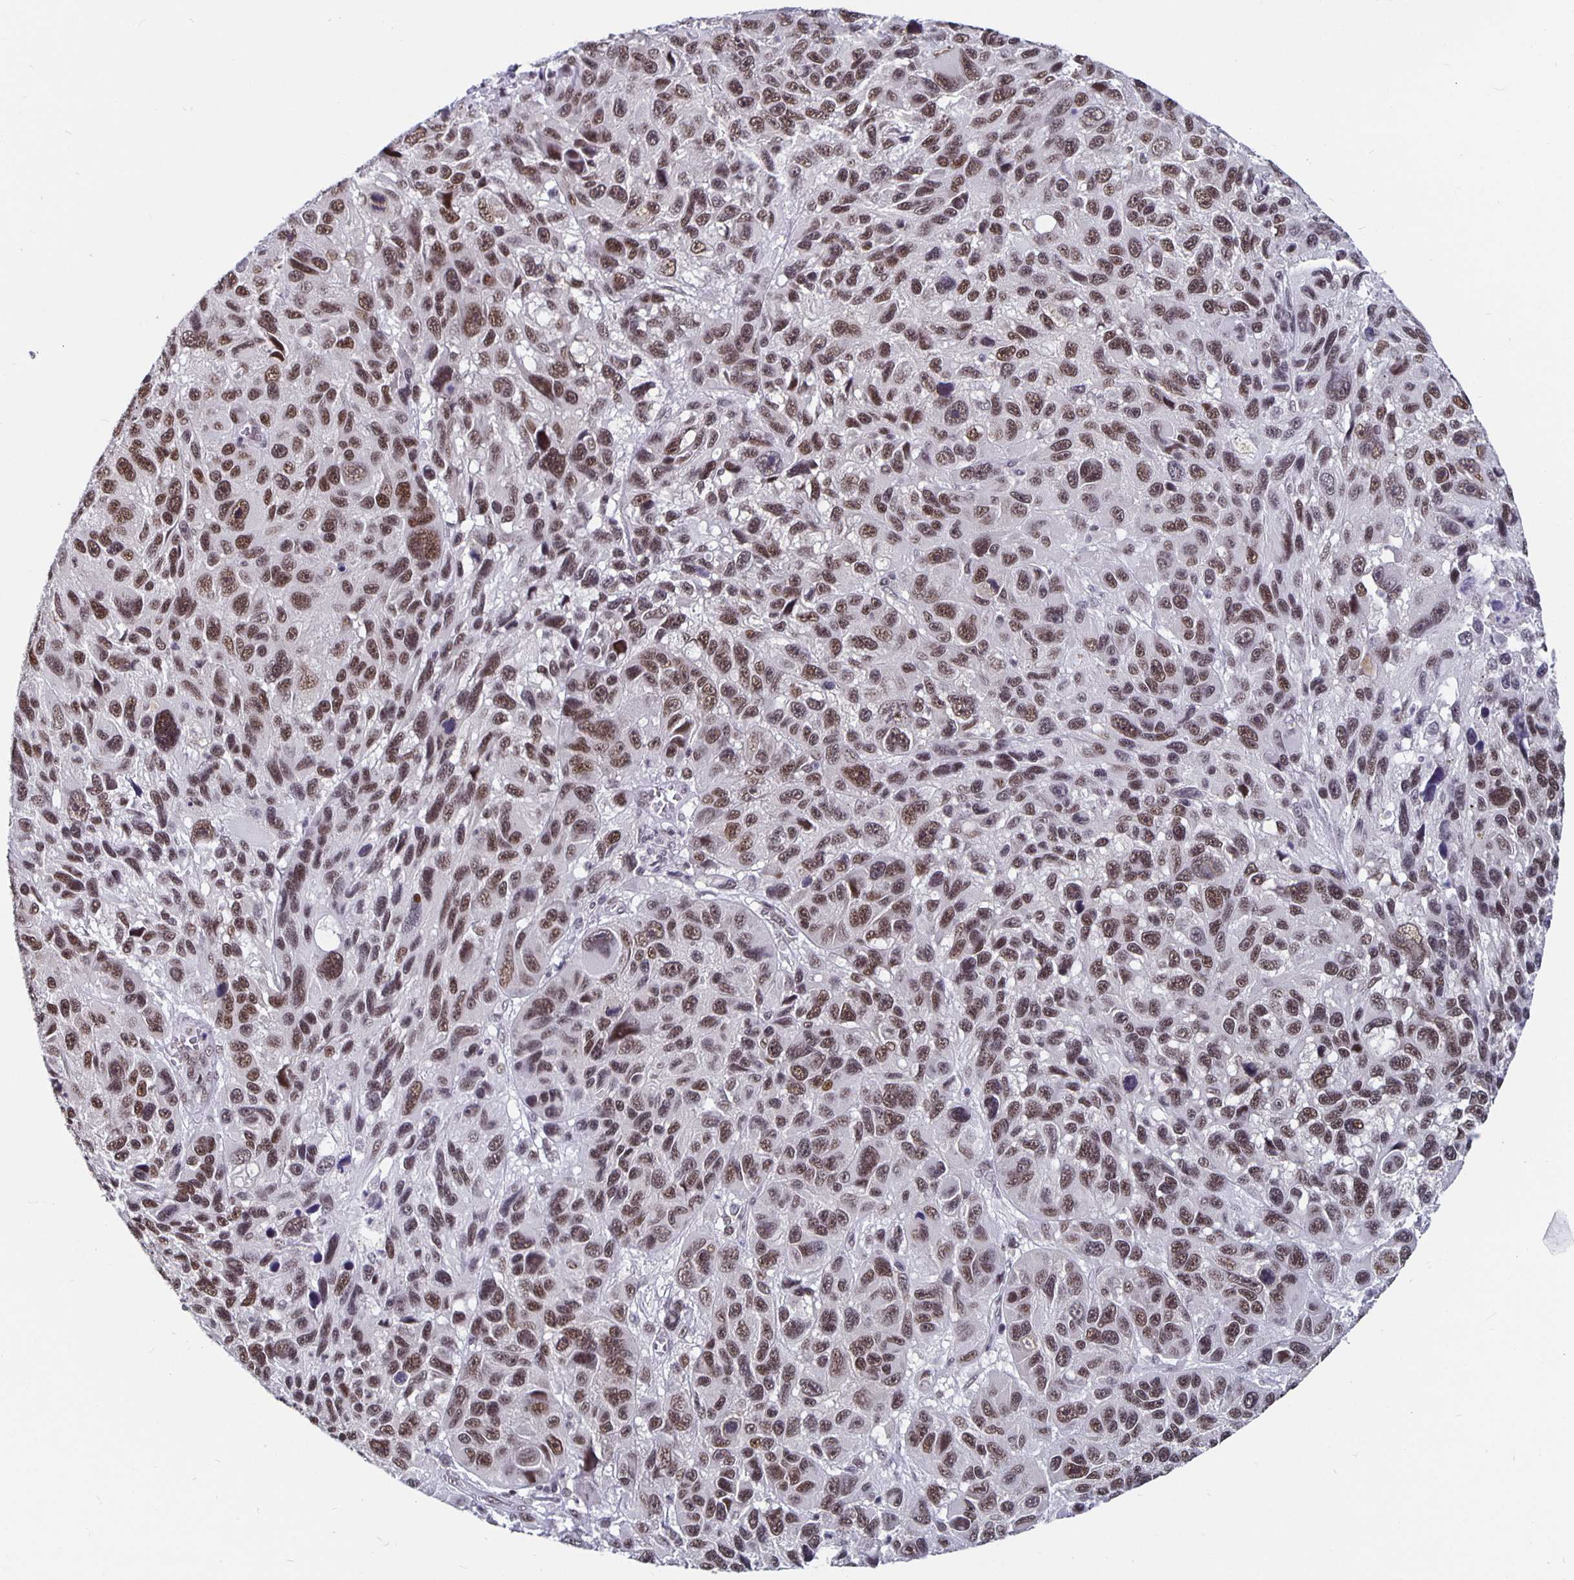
{"staining": {"intensity": "moderate", "quantity": ">75%", "location": "nuclear"}, "tissue": "melanoma", "cell_type": "Tumor cells", "image_type": "cancer", "snomed": [{"axis": "morphology", "description": "Malignant melanoma, NOS"}, {"axis": "topography", "description": "Skin"}], "caption": "This is a photomicrograph of immunohistochemistry staining of malignant melanoma, which shows moderate staining in the nuclear of tumor cells.", "gene": "PBX2", "patient": {"sex": "male", "age": 53}}